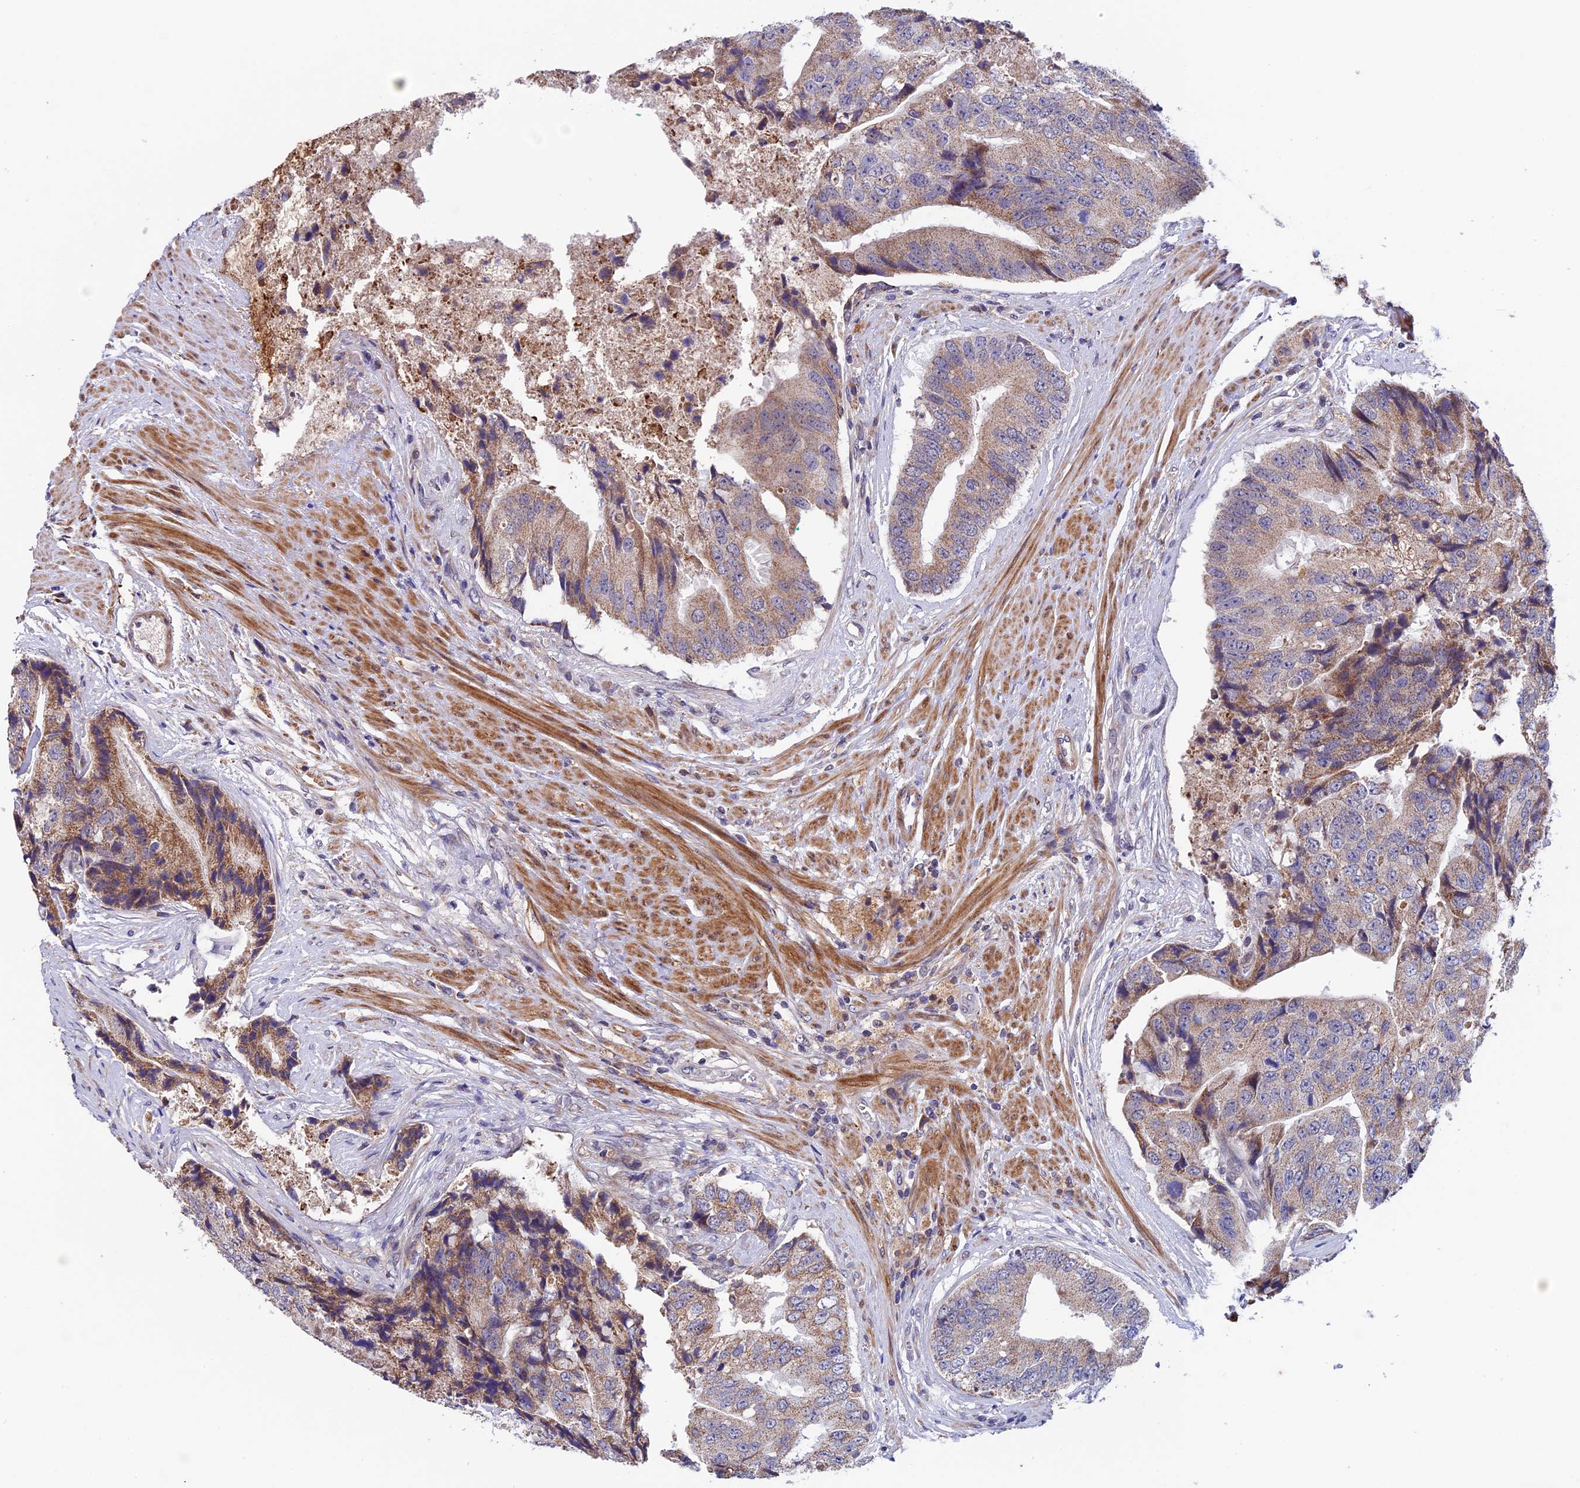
{"staining": {"intensity": "weak", "quantity": ">75%", "location": "cytoplasmic/membranous"}, "tissue": "prostate cancer", "cell_type": "Tumor cells", "image_type": "cancer", "snomed": [{"axis": "morphology", "description": "Adenocarcinoma, High grade"}, {"axis": "topography", "description": "Prostate"}], "caption": "The micrograph demonstrates immunohistochemical staining of adenocarcinoma (high-grade) (prostate). There is weak cytoplasmic/membranous expression is appreciated in approximately >75% of tumor cells.", "gene": "RNF17", "patient": {"sex": "male", "age": 70}}